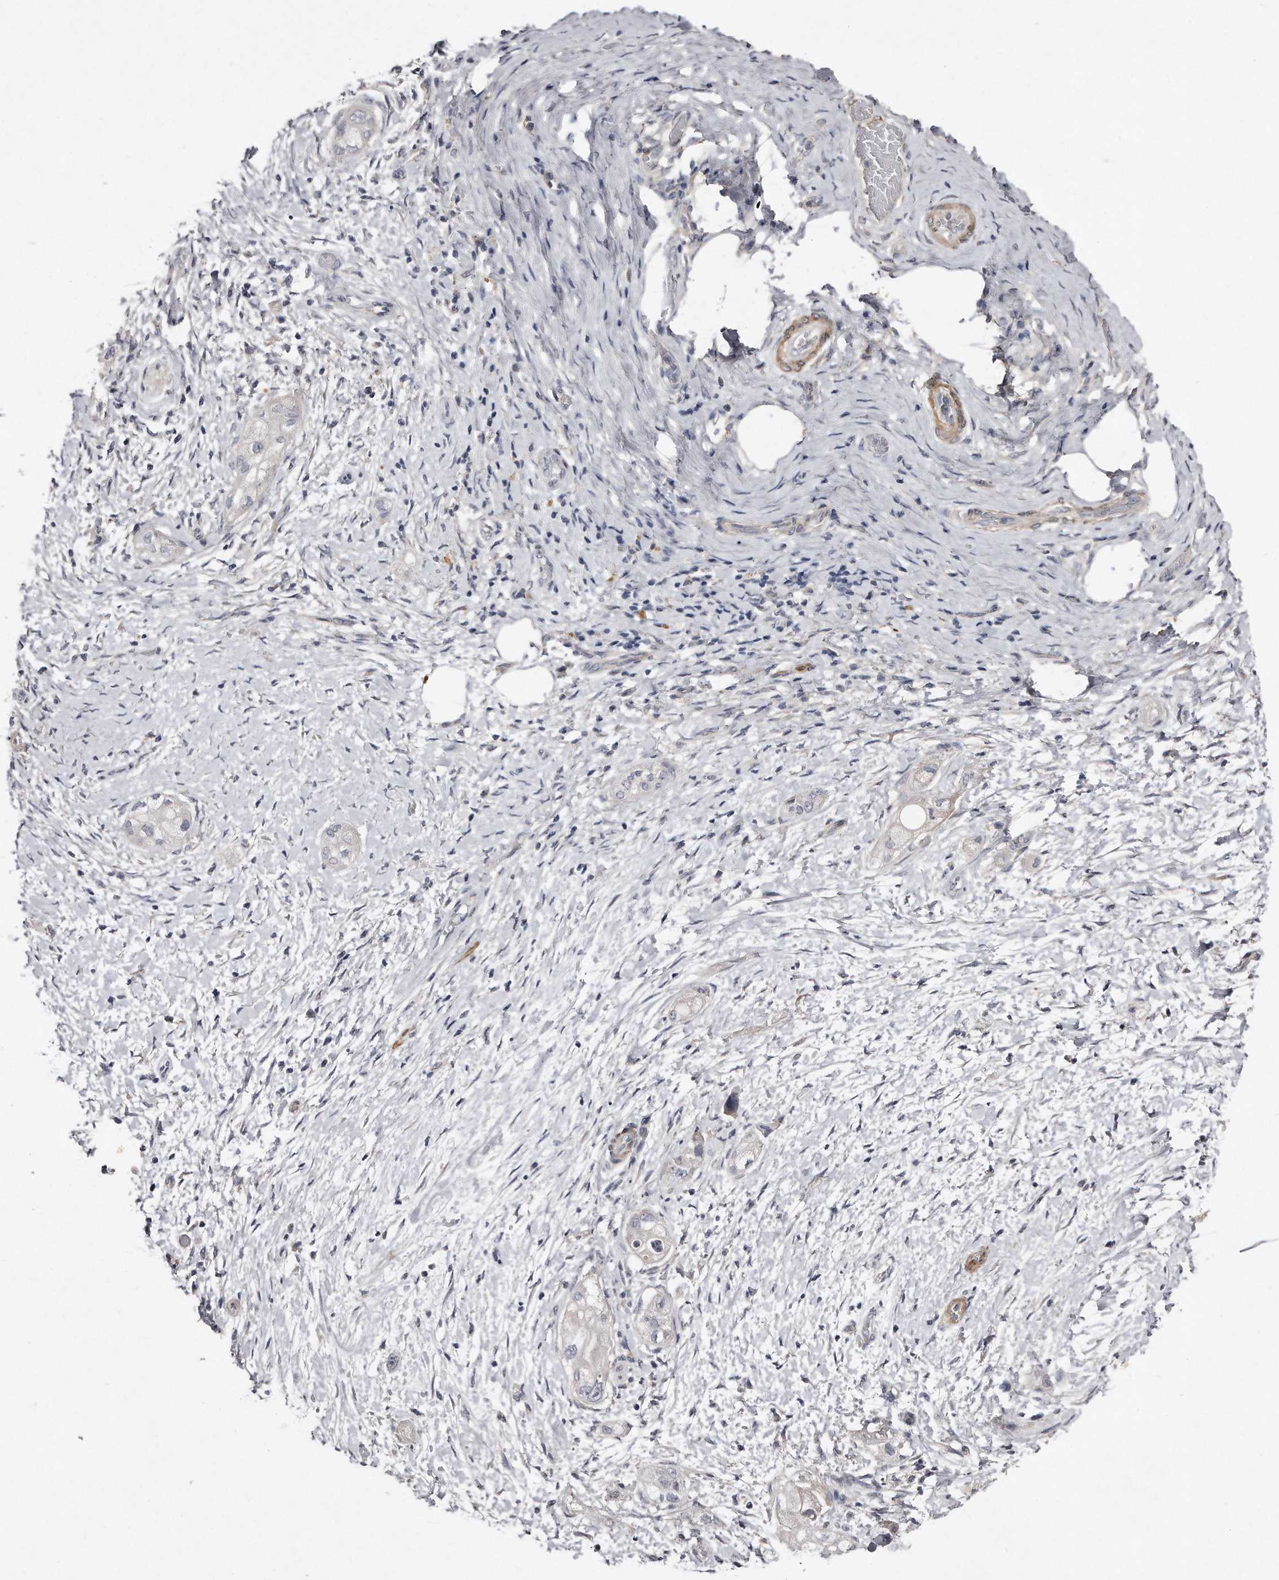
{"staining": {"intensity": "negative", "quantity": "none", "location": "none"}, "tissue": "pancreatic cancer", "cell_type": "Tumor cells", "image_type": "cancer", "snomed": [{"axis": "morphology", "description": "Adenocarcinoma, NOS"}, {"axis": "topography", "description": "Pancreas"}], "caption": "Tumor cells are negative for protein expression in human adenocarcinoma (pancreatic).", "gene": "LMOD1", "patient": {"sex": "male", "age": 58}}